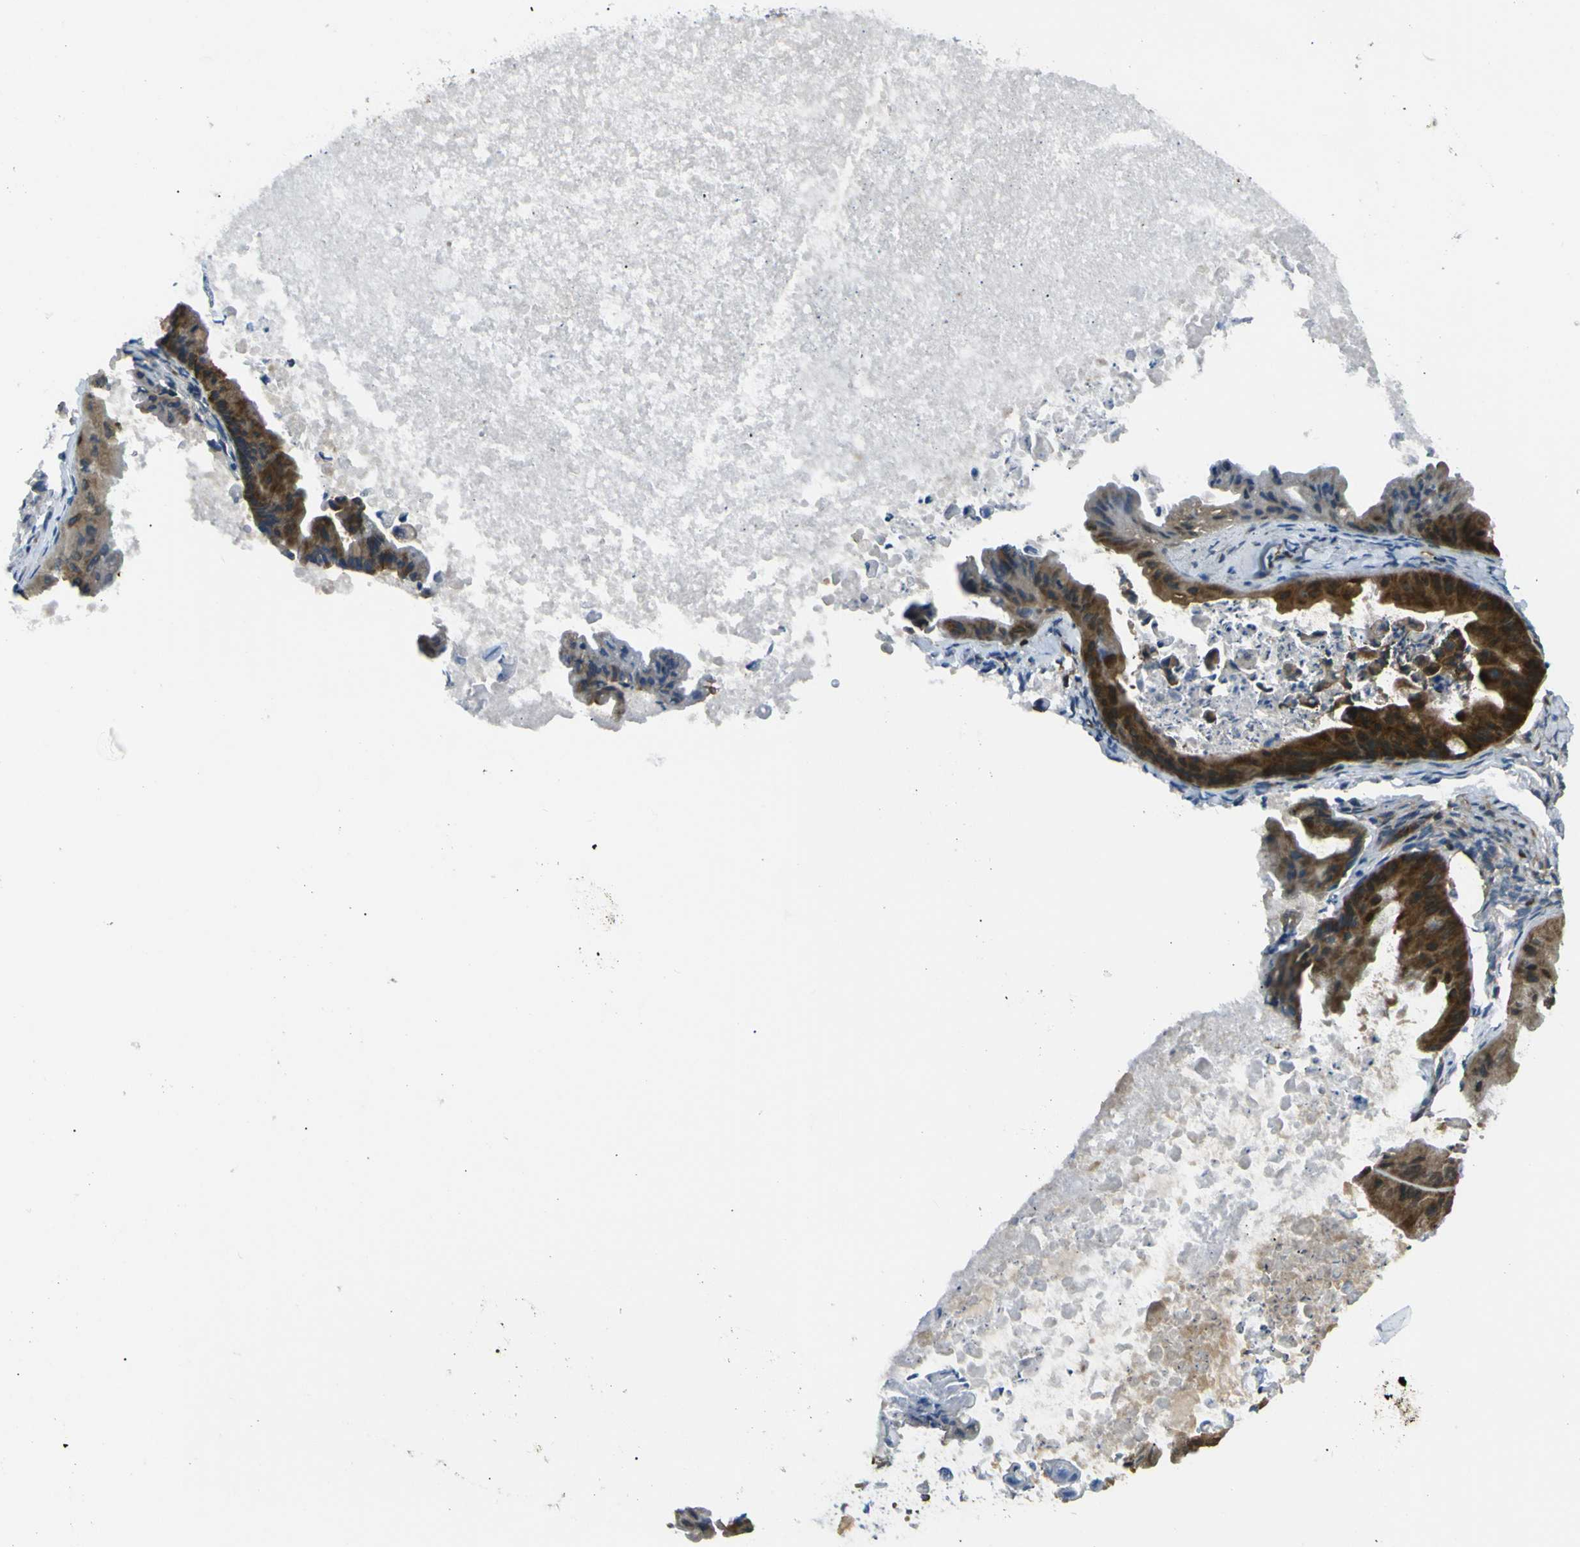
{"staining": {"intensity": "strong", "quantity": ">75%", "location": "cytoplasmic/membranous"}, "tissue": "ovarian cancer", "cell_type": "Tumor cells", "image_type": "cancer", "snomed": [{"axis": "morphology", "description": "Cystadenocarcinoma, mucinous, NOS"}, {"axis": "topography", "description": "Ovary"}], "caption": "A histopathology image showing strong cytoplasmic/membranous expression in about >75% of tumor cells in ovarian cancer (mucinous cystadenocarcinoma), as visualized by brown immunohistochemical staining.", "gene": "ARHGEF1", "patient": {"sex": "female", "age": 37}}